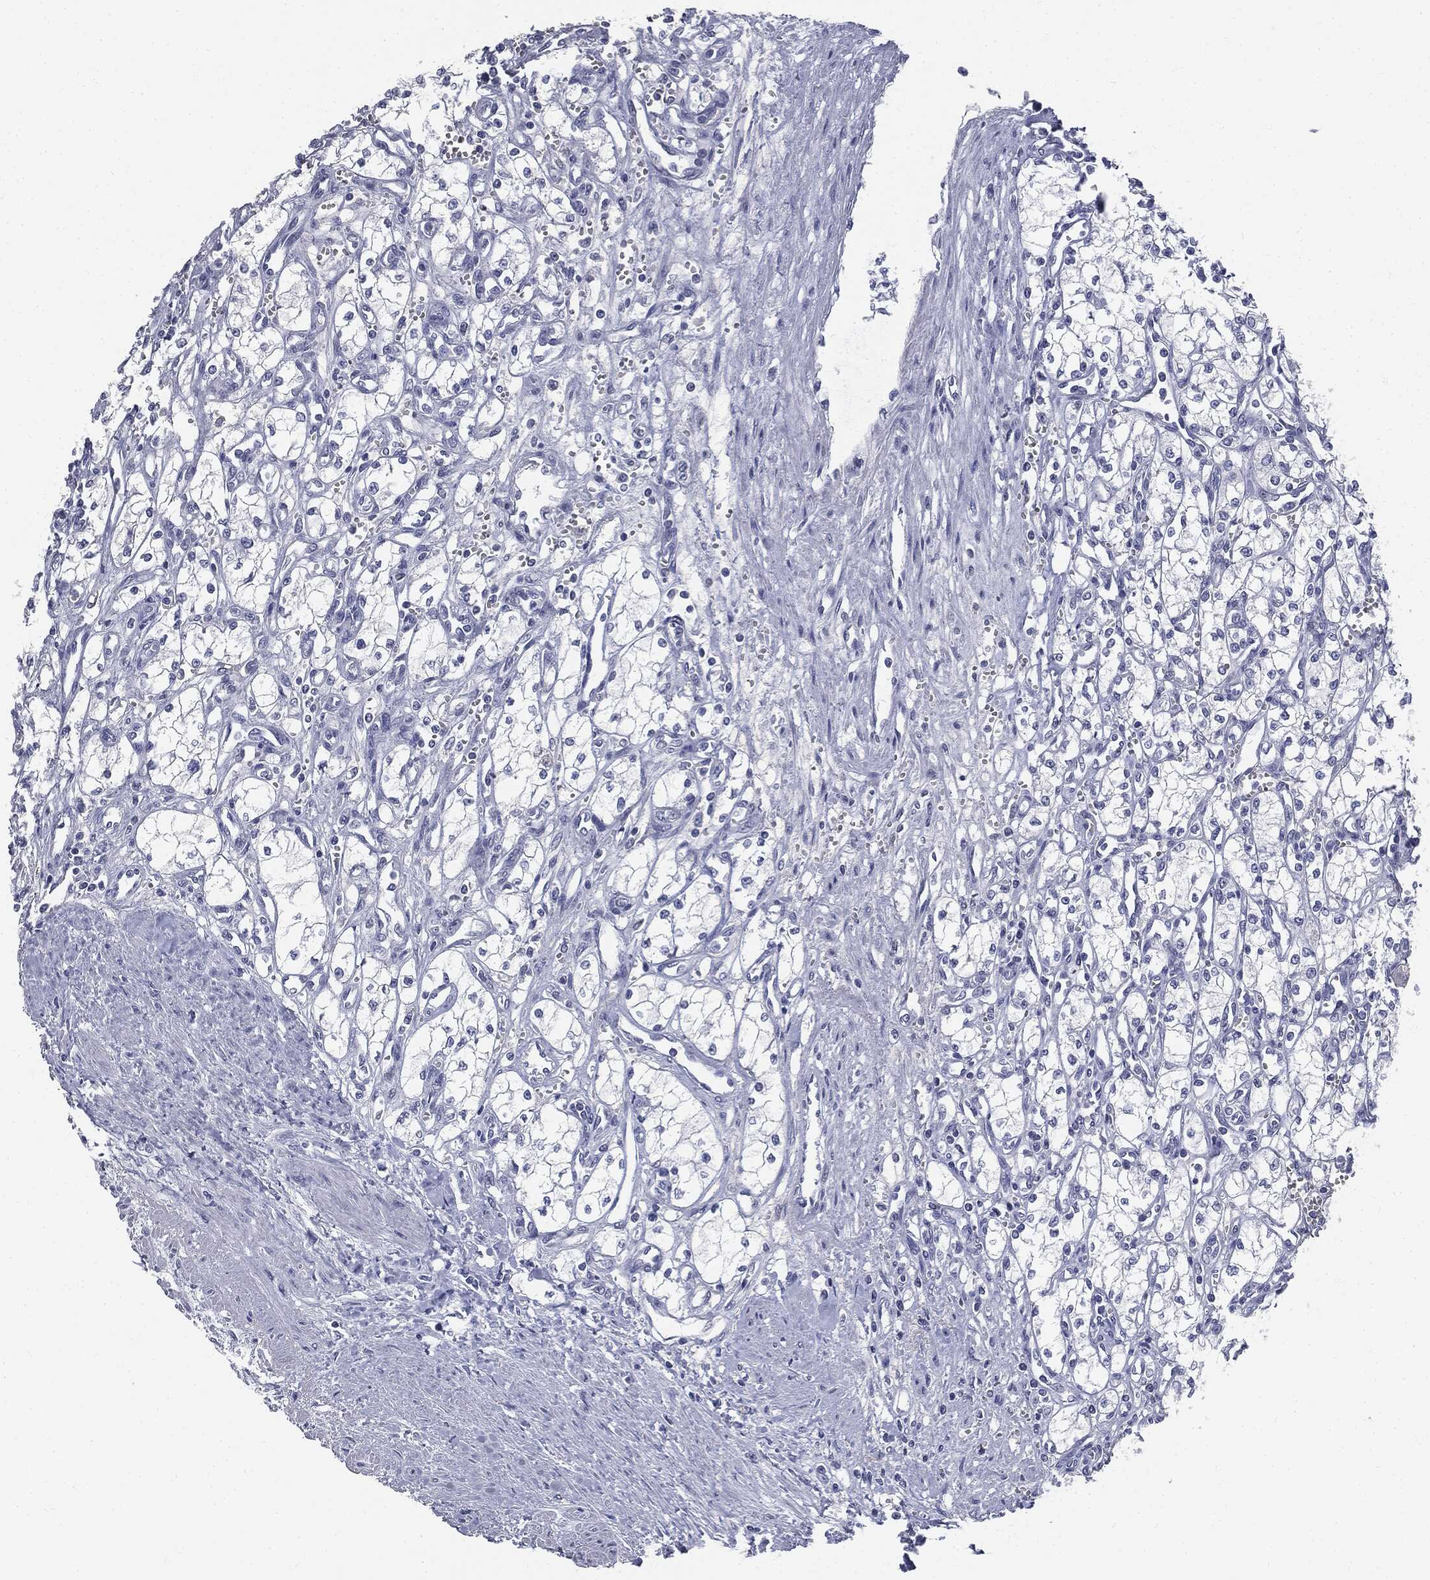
{"staining": {"intensity": "negative", "quantity": "none", "location": "none"}, "tissue": "renal cancer", "cell_type": "Tumor cells", "image_type": "cancer", "snomed": [{"axis": "morphology", "description": "Adenocarcinoma, NOS"}, {"axis": "topography", "description": "Kidney"}], "caption": "Protein analysis of renal cancer (adenocarcinoma) reveals no significant positivity in tumor cells.", "gene": "AFP", "patient": {"sex": "male", "age": 59}}